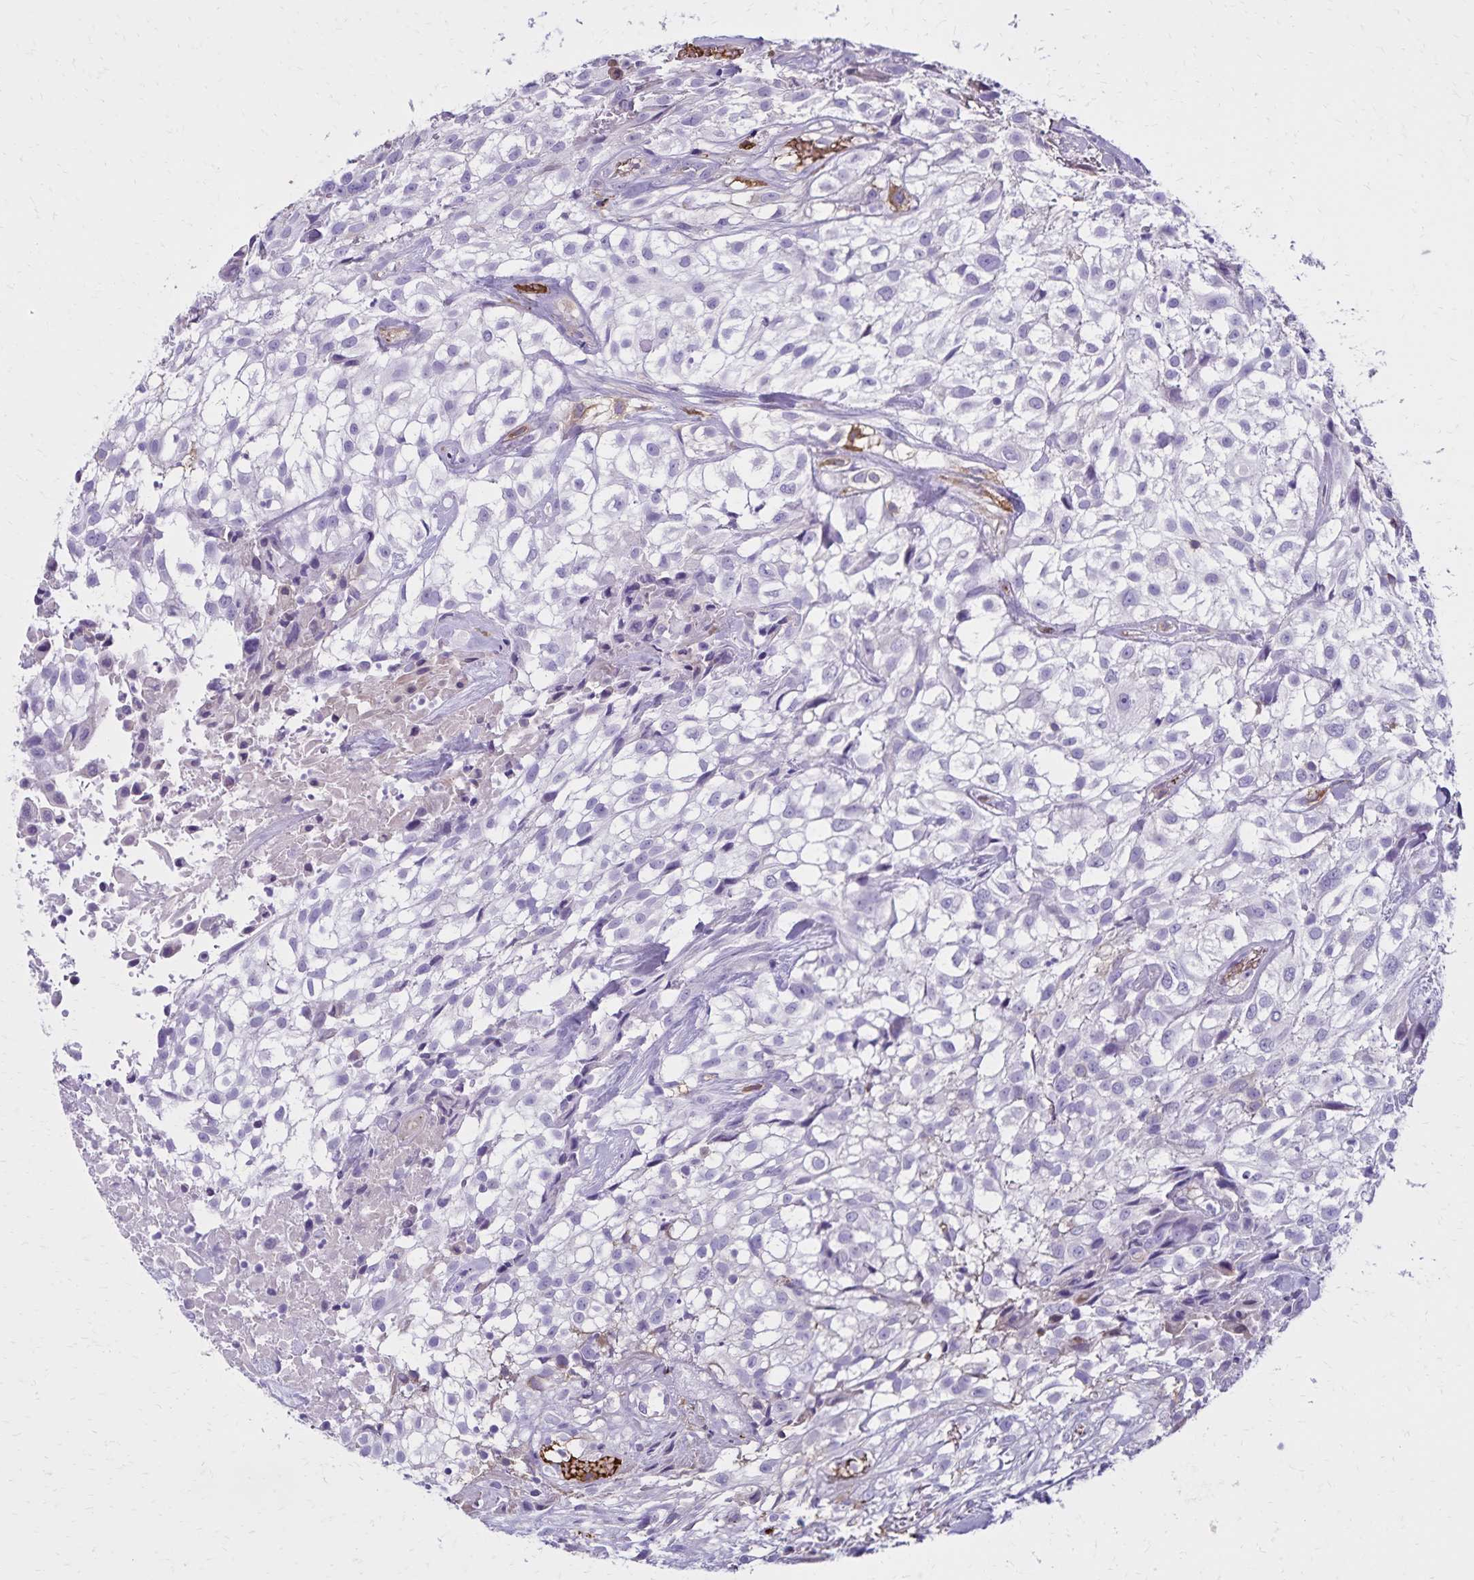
{"staining": {"intensity": "negative", "quantity": "none", "location": "none"}, "tissue": "urothelial cancer", "cell_type": "Tumor cells", "image_type": "cancer", "snomed": [{"axis": "morphology", "description": "Urothelial carcinoma, High grade"}, {"axis": "topography", "description": "Urinary bladder"}], "caption": "This is an immunohistochemistry photomicrograph of human urothelial carcinoma (high-grade). There is no staining in tumor cells.", "gene": "CD27", "patient": {"sex": "male", "age": 56}}